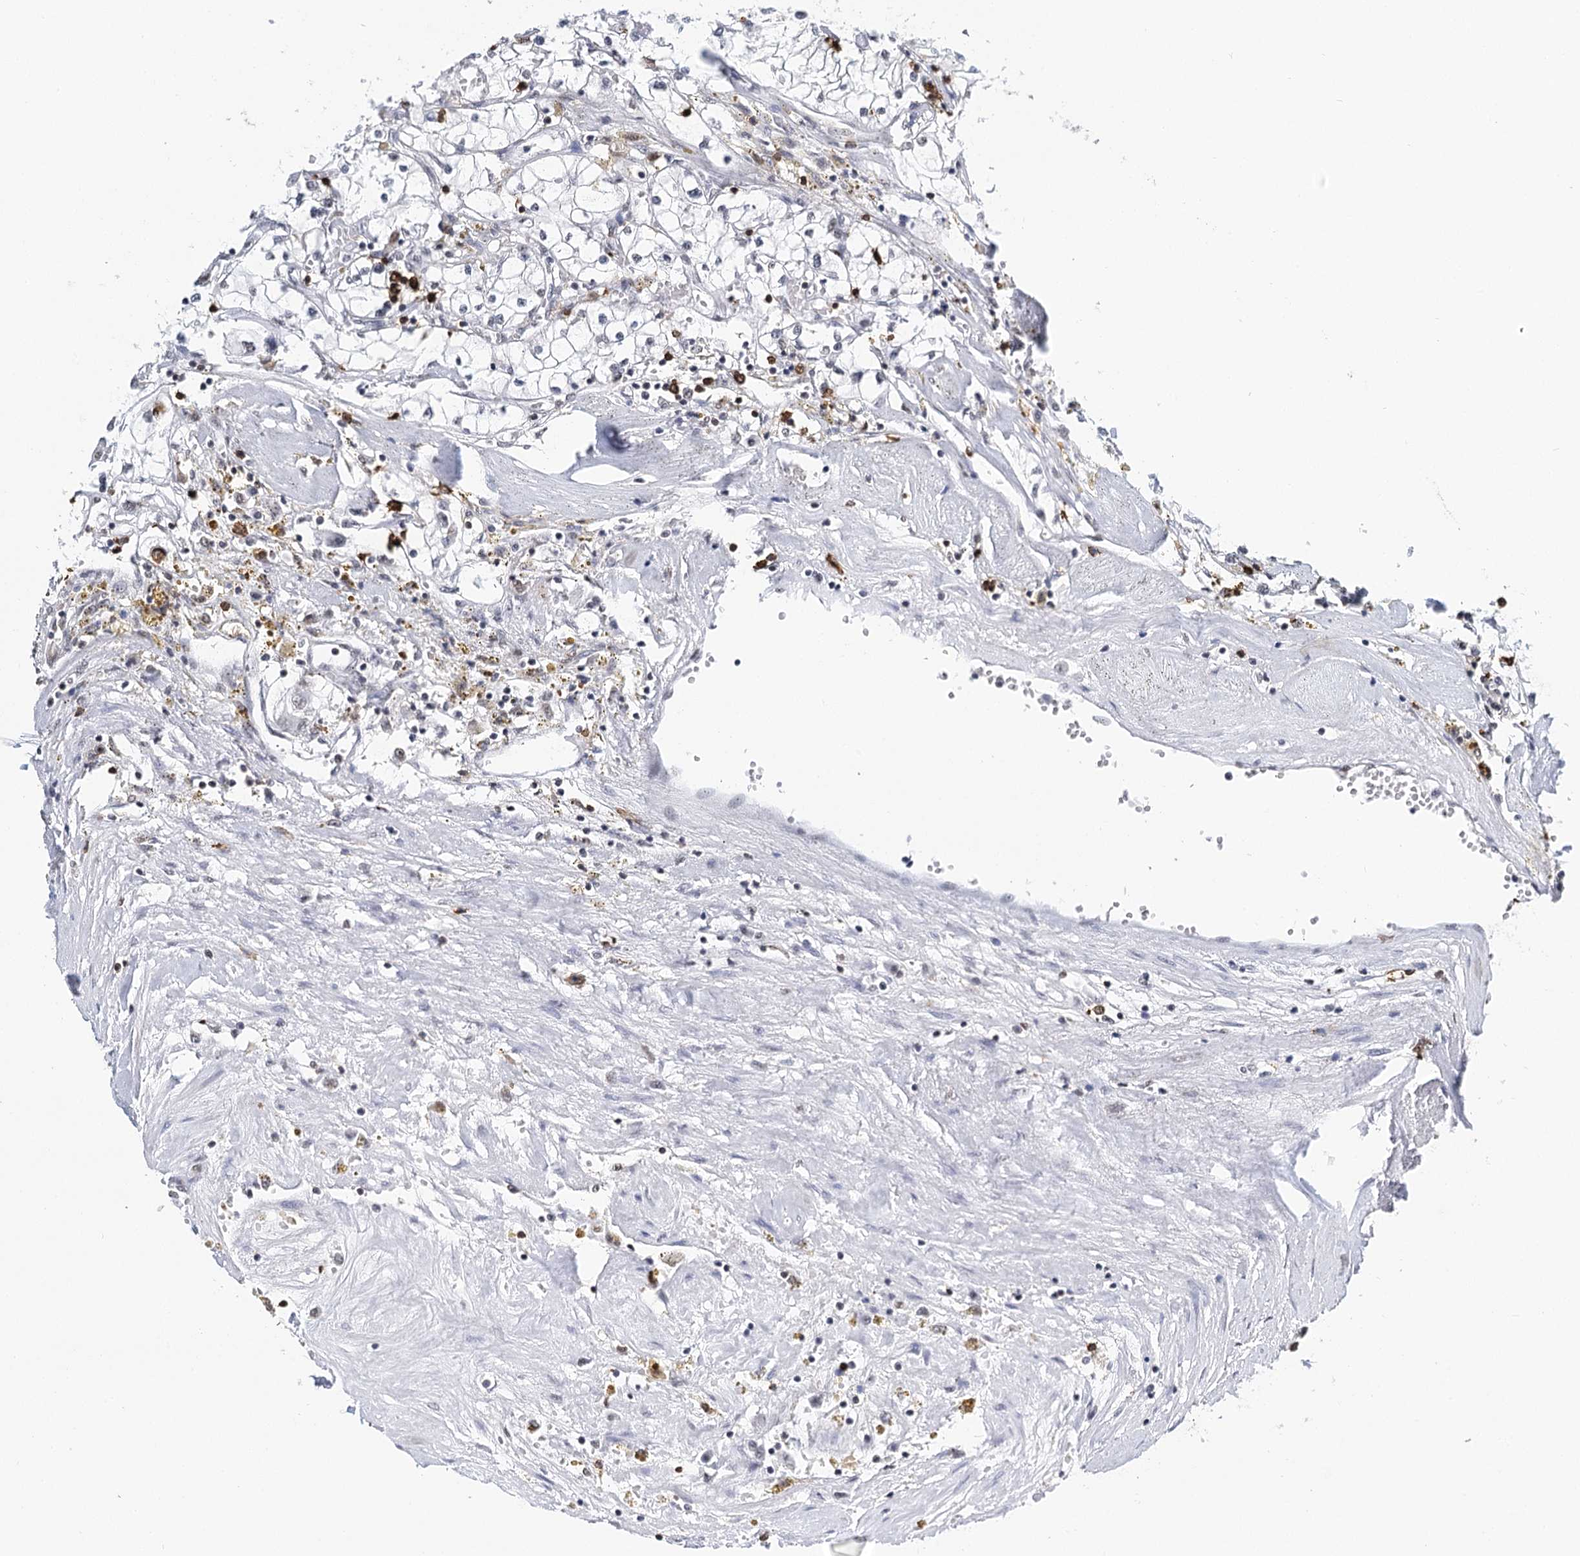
{"staining": {"intensity": "negative", "quantity": "none", "location": "none"}, "tissue": "renal cancer", "cell_type": "Tumor cells", "image_type": "cancer", "snomed": [{"axis": "morphology", "description": "Adenocarcinoma, NOS"}, {"axis": "topography", "description": "Kidney"}], "caption": "This is an immunohistochemistry histopathology image of human renal adenocarcinoma. There is no expression in tumor cells.", "gene": "BARD1", "patient": {"sex": "male", "age": 56}}